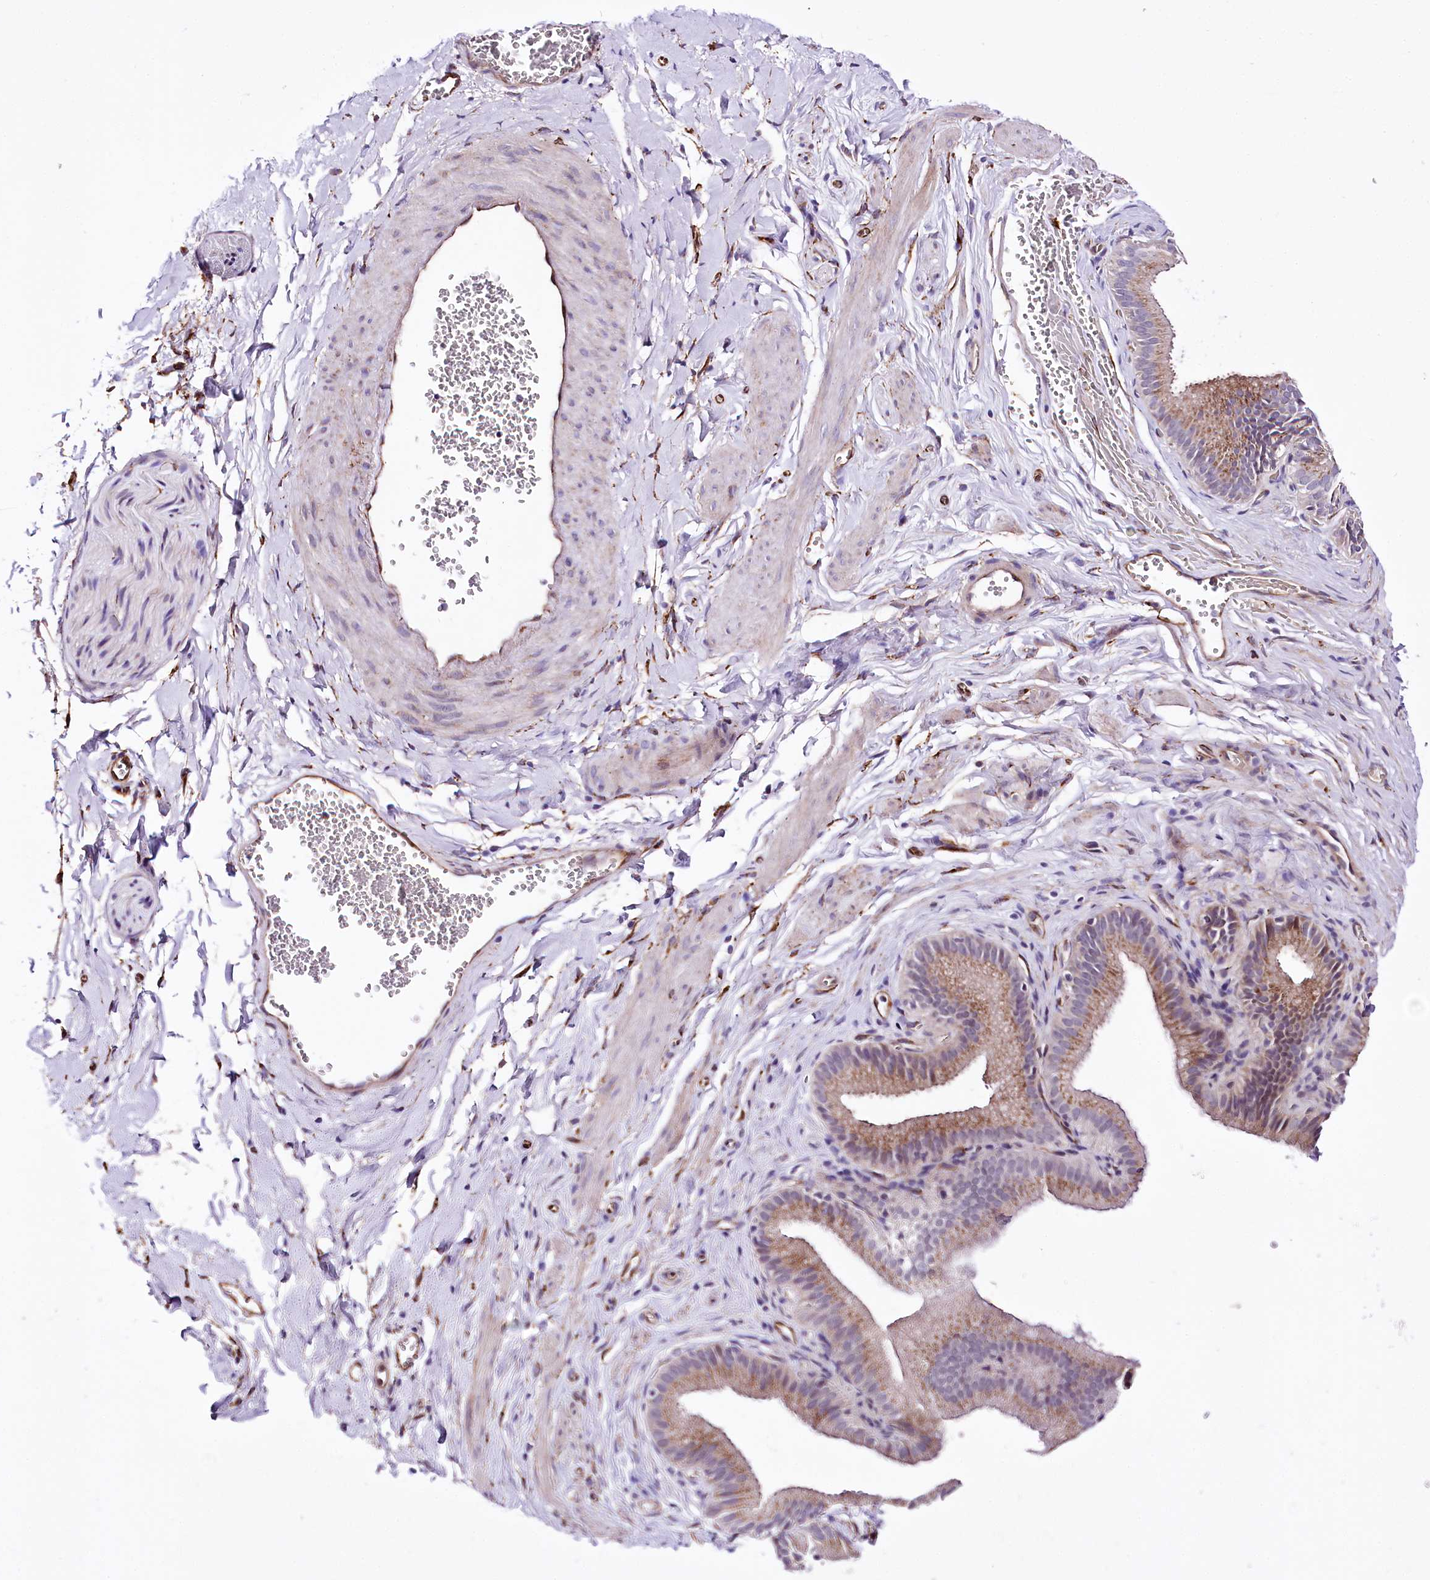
{"staining": {"intensity": "negative", "quantity": "none", "location": "none"}, "tissue": "adipose tissue", "cell_type": "Adipocytes", "image_type": "normal", "snomed": [{"axis": "morphology", "description": "Normal tissue, NOS"}, {"axis": "topography", "description": "Gallbladder"}, {"axis": "topography", "description": "Peripheral nerve tissue"}], "caption": "Immunohistochemistry (IHC) image of normal adipose tissue stained for a protein (brown), which reveals no staining in adipocytes.", "gene": "WWC1", "patient": {"sex": "male", "age": 38}}